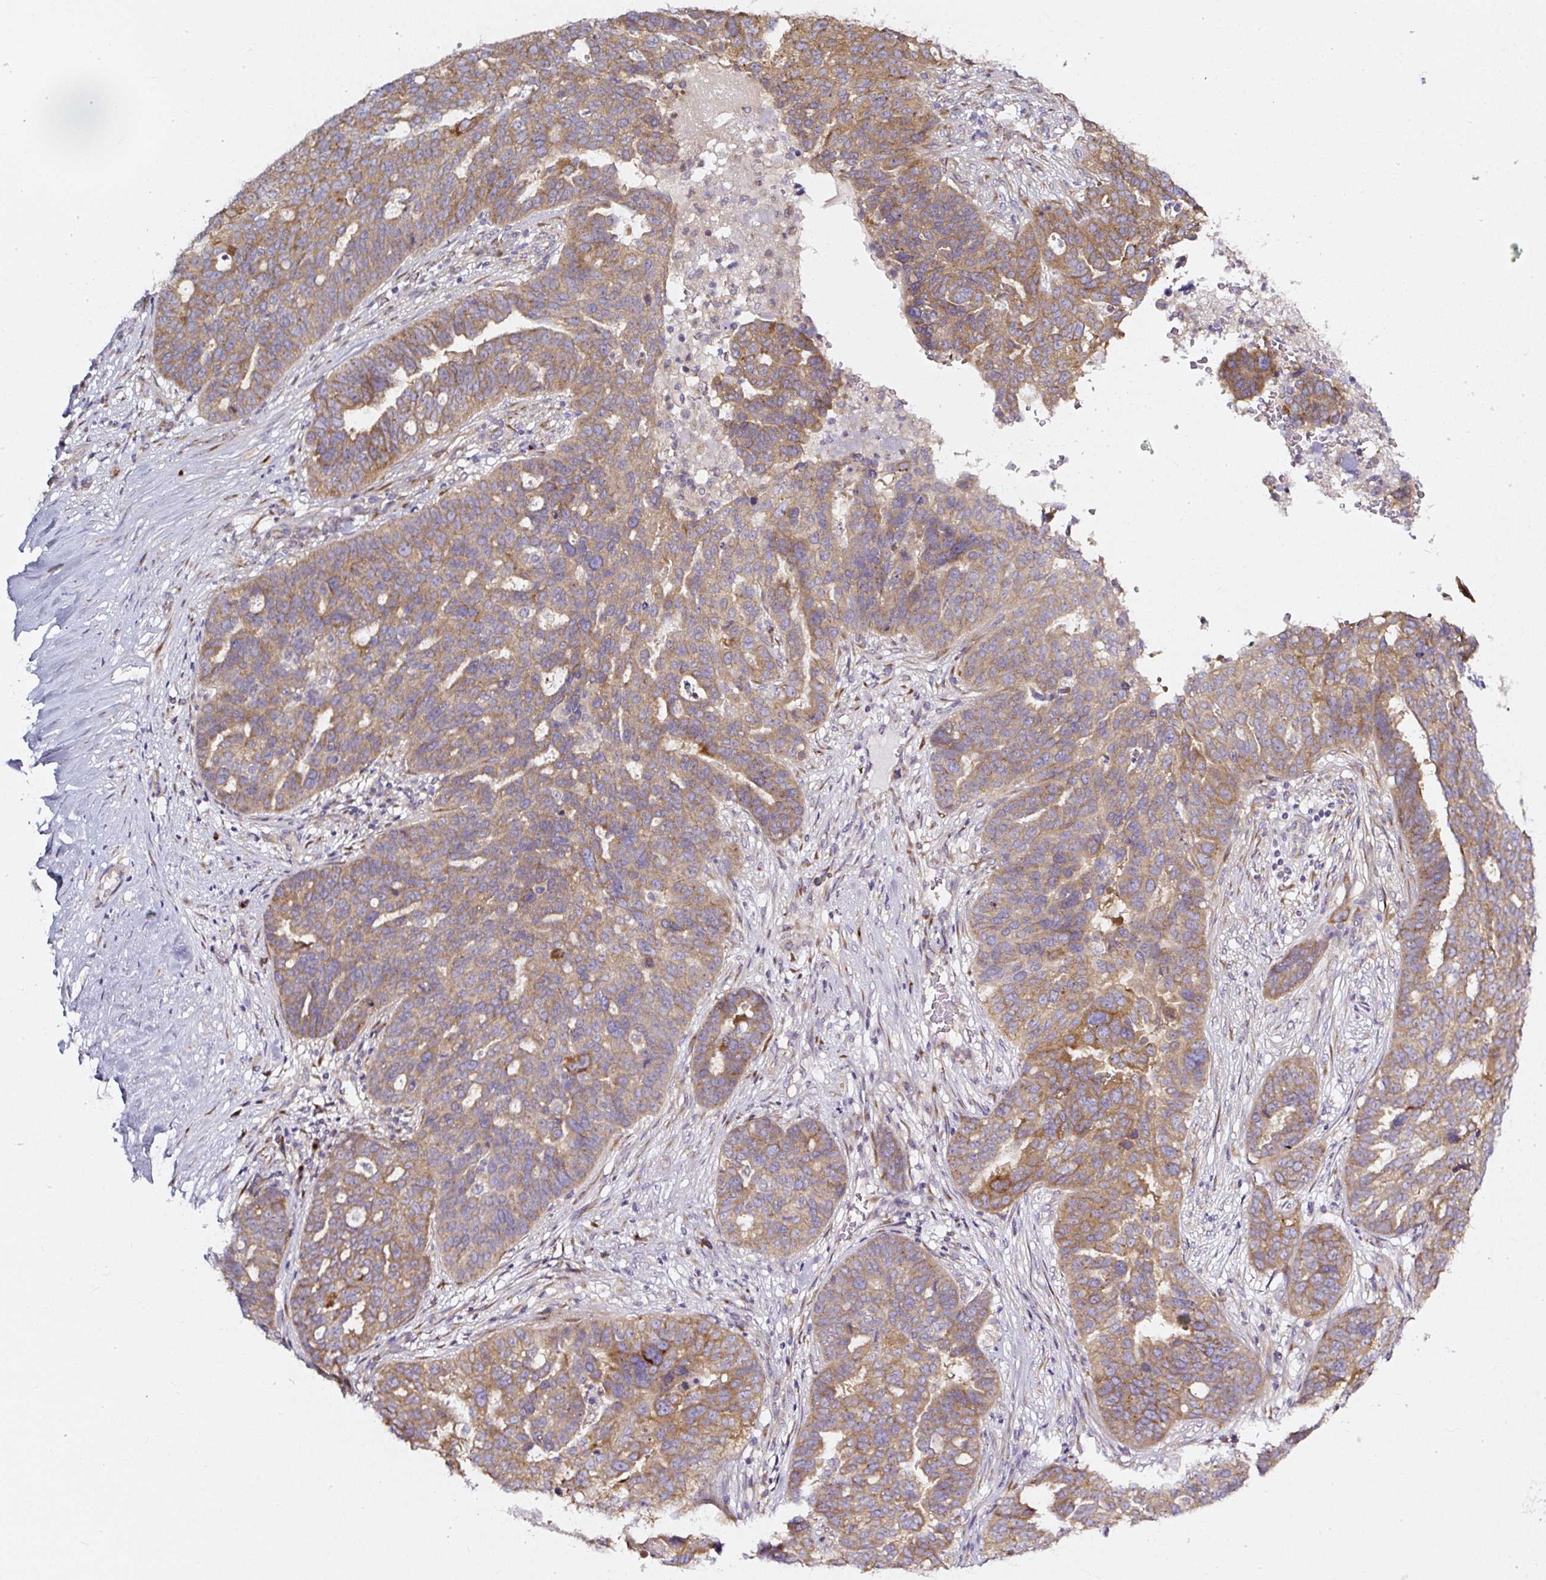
{"staining": {"intensity": "moderate", "quantity": ">75%", "location": "cytoplasmic/membranous"}, "tissue": "ovarian cancer", "cell_type": "Tumor cells", "image_type": "cancer", "snomed": [{"axis": "morphology", "description": "Cystadenocarcinoma, serous, NOS"}, {"axis": "topography", "description": "Ovary"}], "caption": "Brown immunohistochemical staining in human ovarian cancer (serous cystadenocarcinoma) demonstrates moderate cytoplasmic/membranous staining in approximately >75% of tumor cells.", "gene": "MLX", "patient": {"sex": "female", "age": 59}}